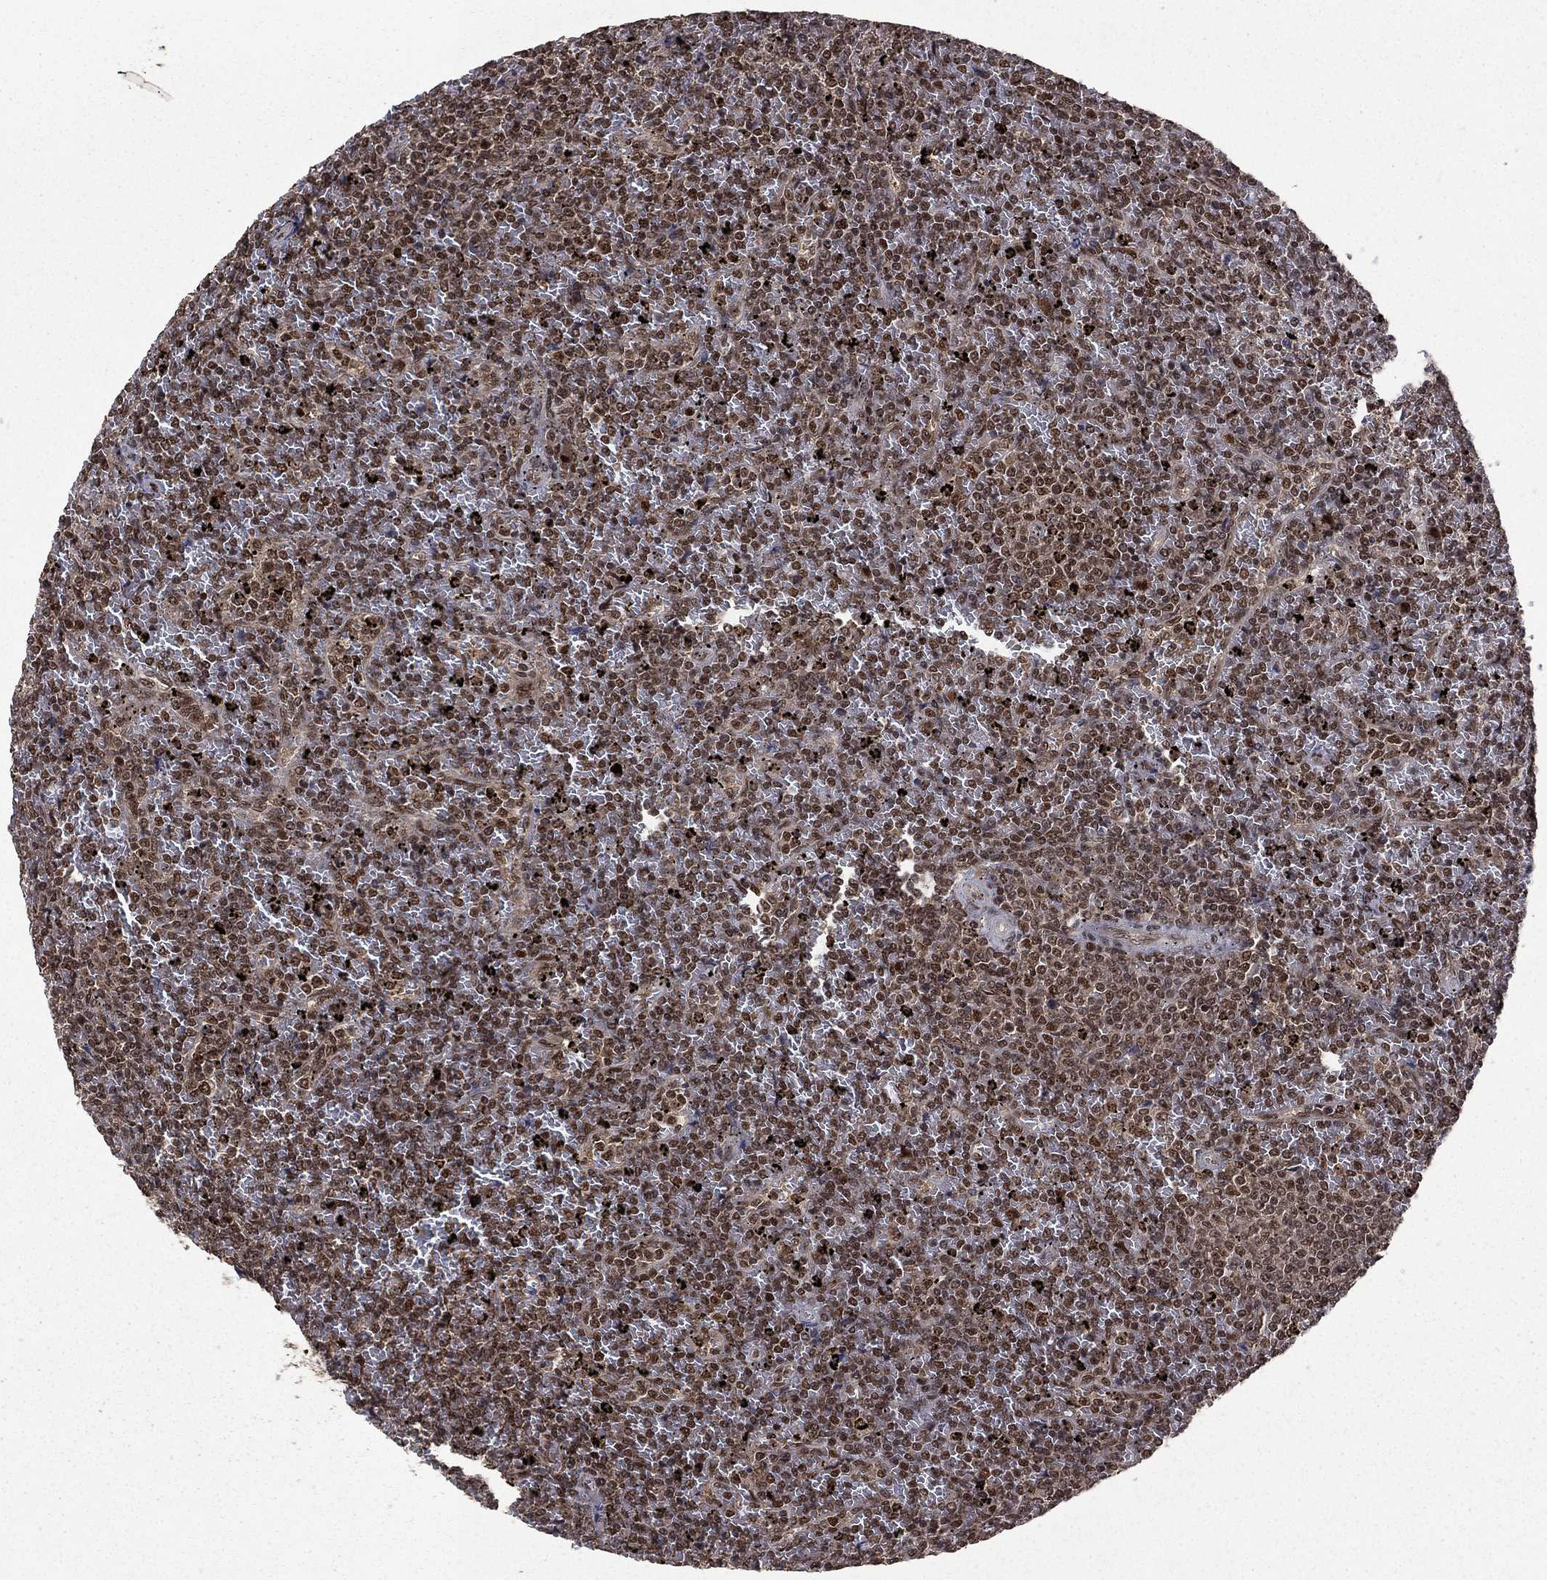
{"staining": {"intensity": "weak", "quantity": ">75%", "location": "nuclear"}, "tissue": "lymphoma", "cell_type": "Tumor cells", "image_type": "cancer", "snomed": [{"axis": "morphology", "description": "Malignant lymphoma, non-Hodgkin's type, Low grade"}, {"axis": "topography", "description": "Spleen"}], "caption": "This micrograph exhibits immunohistochemistry staining of human low-grade malignant lymphoma, non-Hodgkin's type, with low weak nuclear positivity in about >75% of tumor cells.", "gene": "JMJD6", "patient": {"sex": "female", "age": 77}}